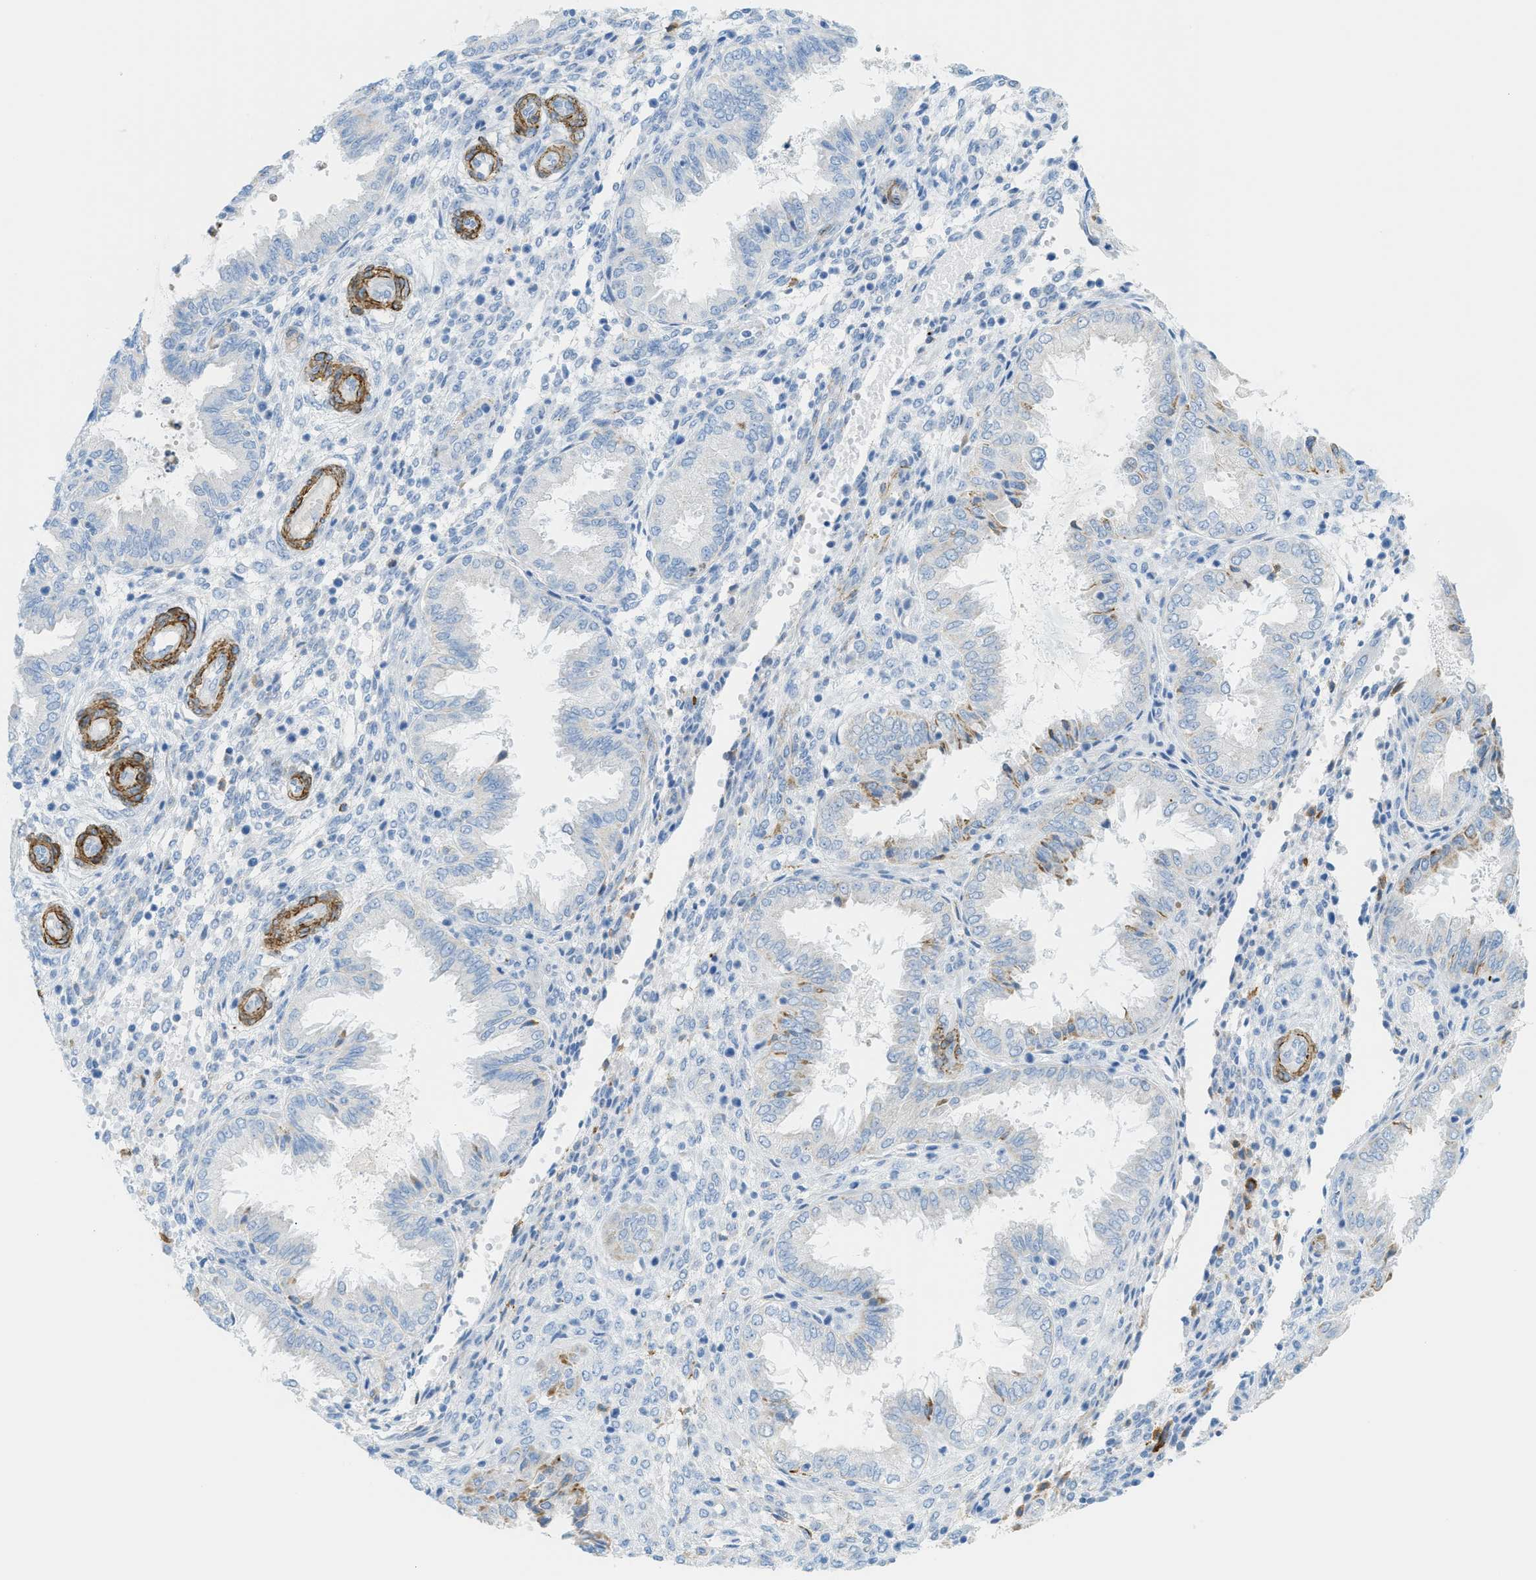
{"staining": {"intensity": "negative", "quantity": "none", "location": "none"}, "tissue": "endometrium", "cell_type": "Cells in endometrial stroma", "image_type": "normal", "snomed": [{"axis": "morphology", "description": "Normal tissue, NOS"}, {"axis": "topography", "description": "Endometrium"}], "caption": "A photomicrograph of human endometrium is negative for staining in cells in endometrial stroma.", "gene": "MYH11", "patient": {"sex": "female", "age": 33}}